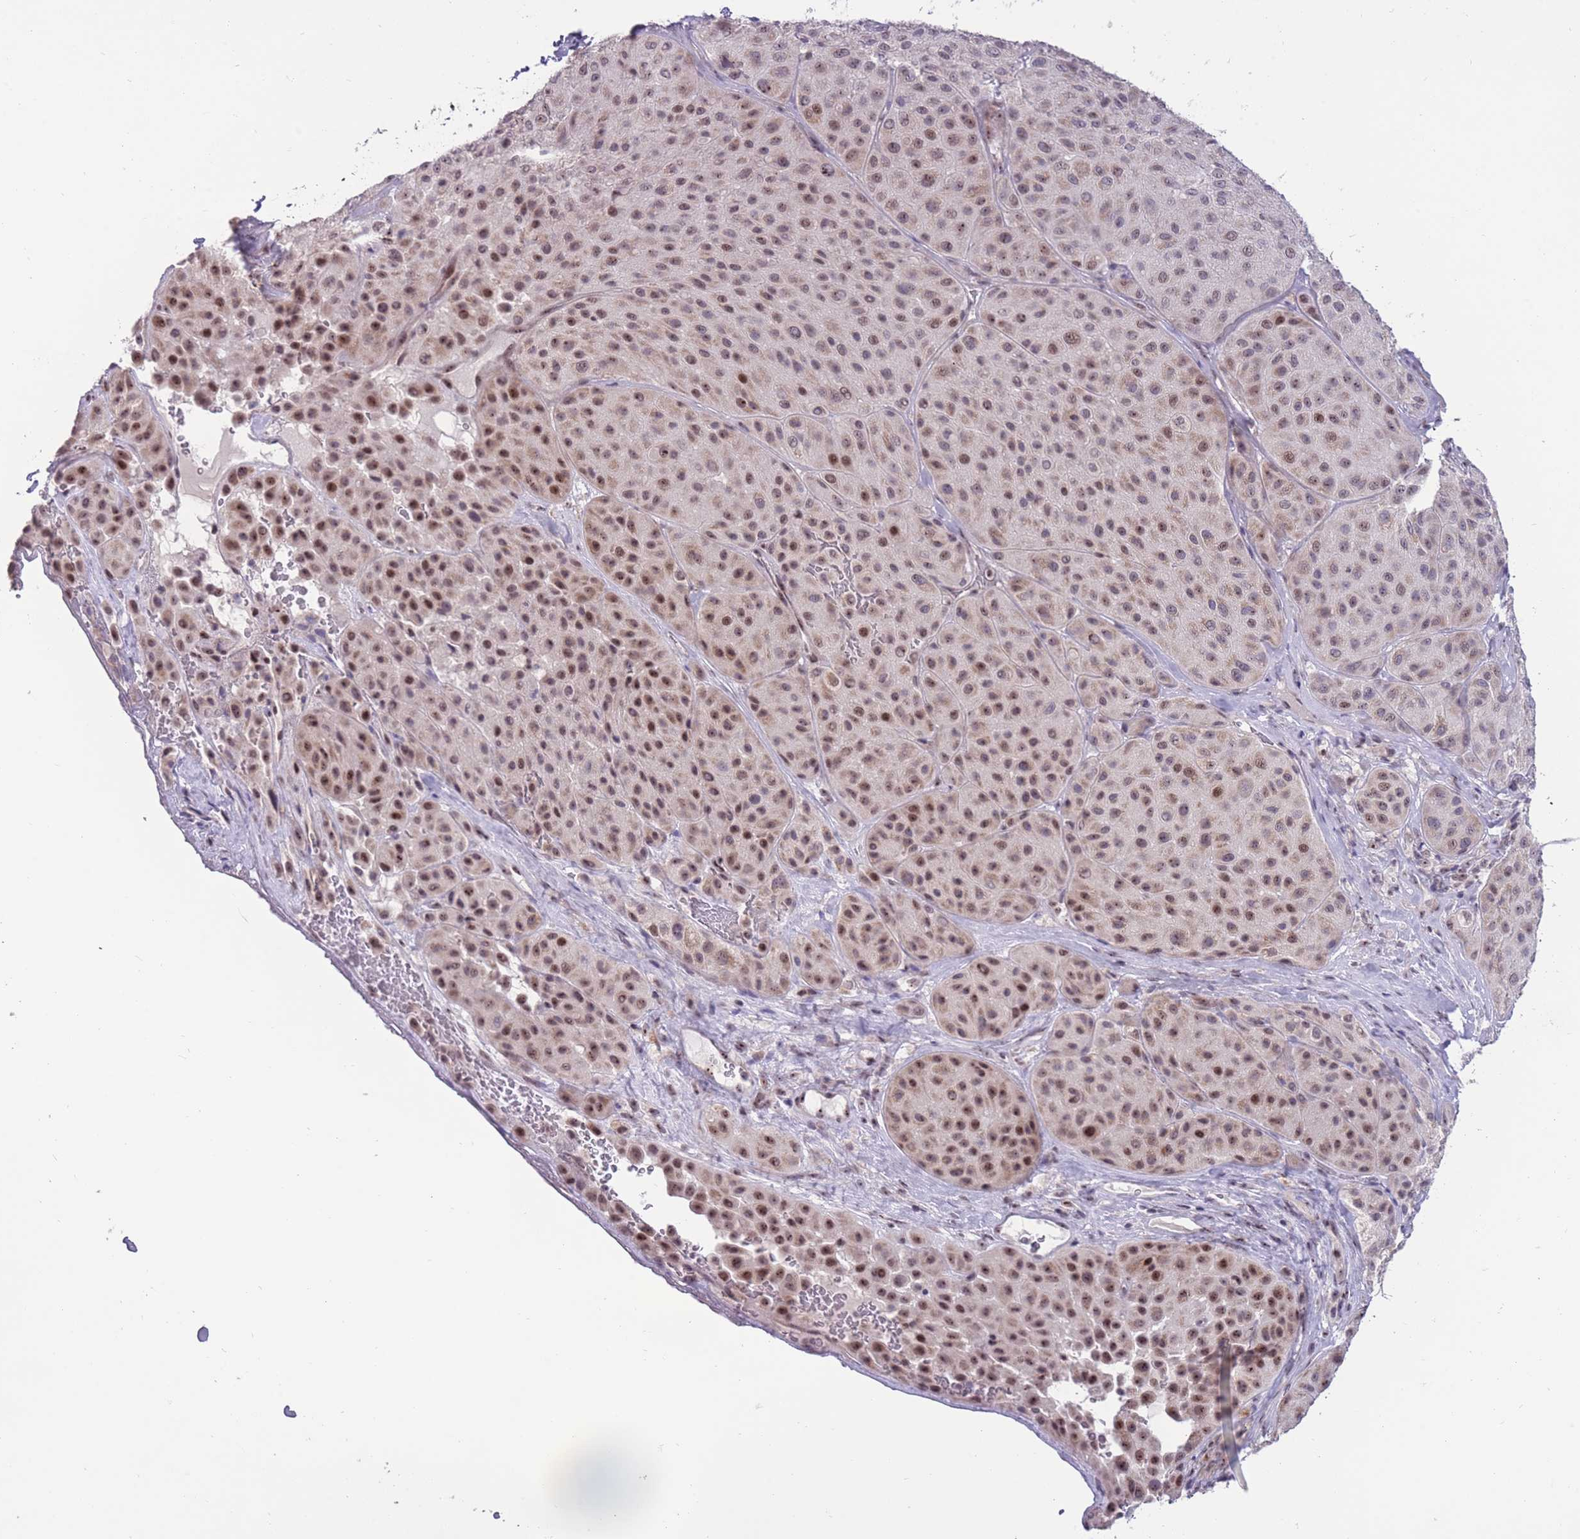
{"staining": {"intensity": "moderate", "quantity": ">75%", "location": "nuclear"}, "tissue": "melanoma", "cell_type": "Tumor cells", "image_type": "cancer", "snomed": [{"axis": "morphology", "description": "Malignant melanoma, Metastatic site"}, {"axis": "topography", "description": "Smooth muscle"}], "caption": "This photomicrograph demonstrates melanoma stained with immunohistochemistry to label a protein in brown. The nuclear of tumor cells show moderate positivity for the protein. Nuclei are counter-stained blue.", "gene": "MCIDAS", "patient": {"sex": "male", "age": 41}}